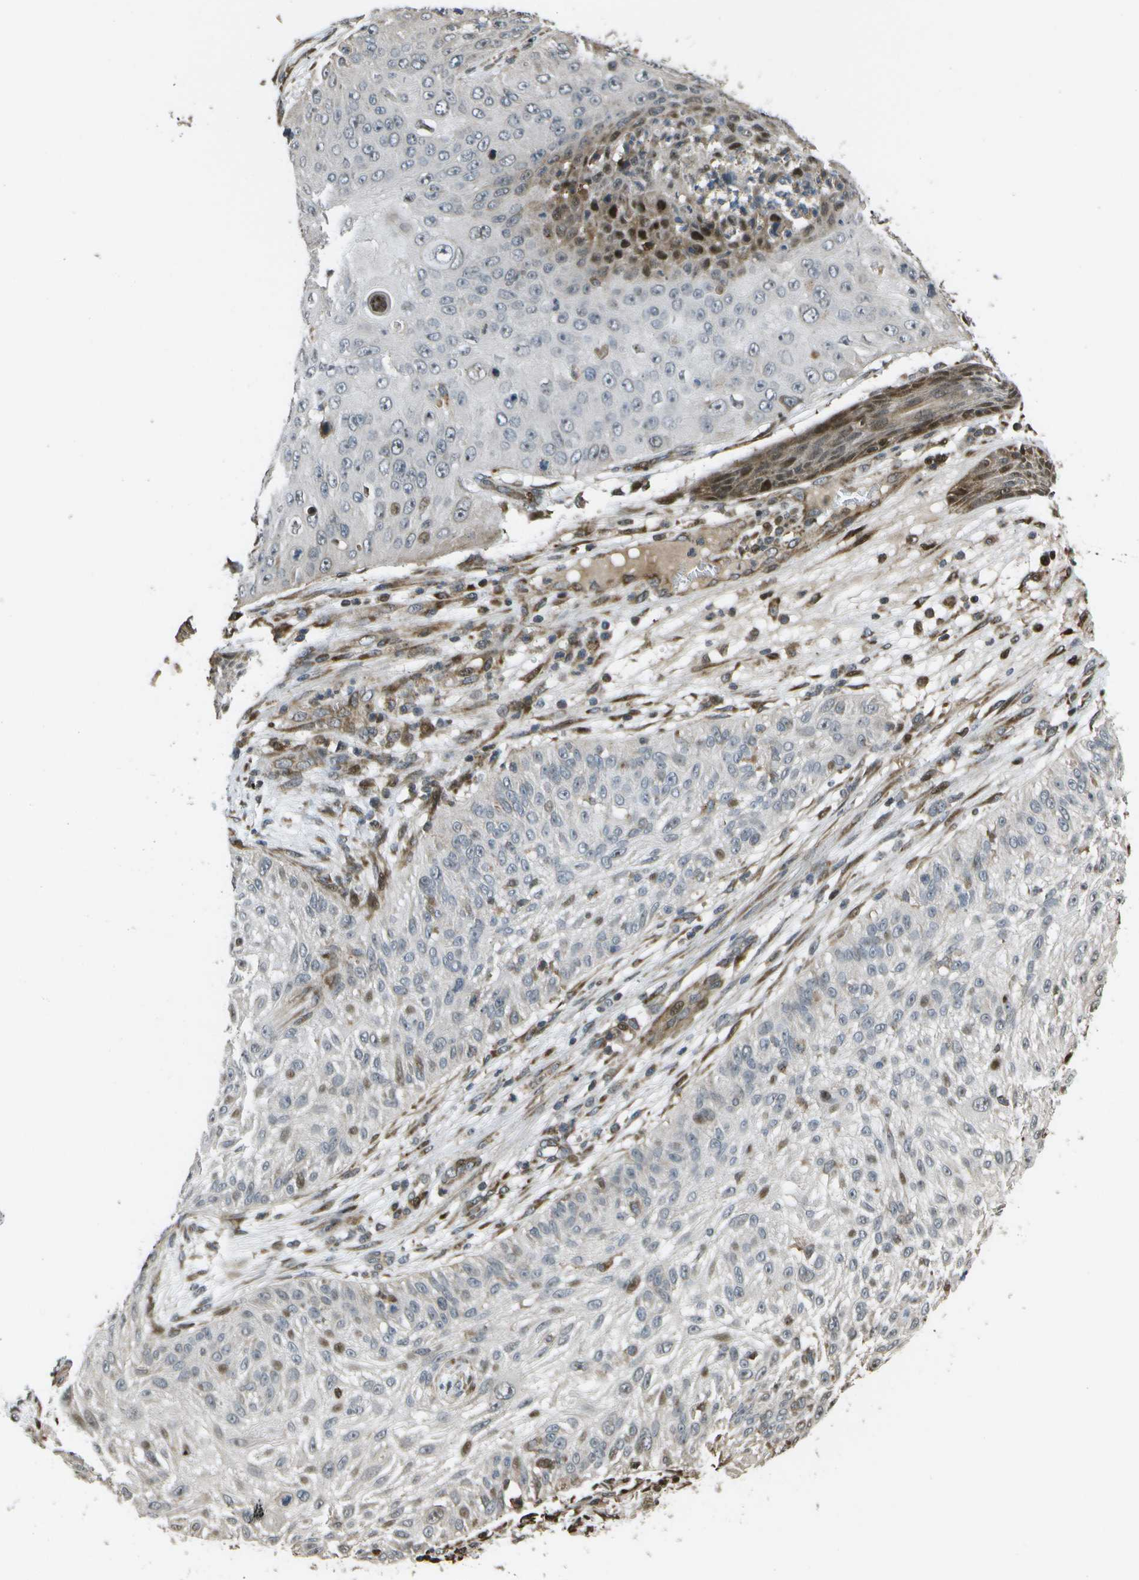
{"staining": {"intensity": "moderate", "quantity": "<25%", "location": "nuclear"}, "tissue": "skin cancer", "cell_type": "Tumor cells", "image_type": "cancer", "snomed": [{"axis": "morphology", "description": "Squamous cell carcinoma, NOS"}, {"axis": "topography", "description": "Skin"}], "caption": "Immunohistochemical staining of human skin squamous cell carcinoma demonstrates low levels of moderate nuclear protein positivity in approximately <25% of tumor cells. The protein is stained brown, and the nuclei are stained in blue (DAB IHC with brightfield microscopy, high magnification).", "gene": "AXIN2", "patient": {"sex": "female", "age": 80}}